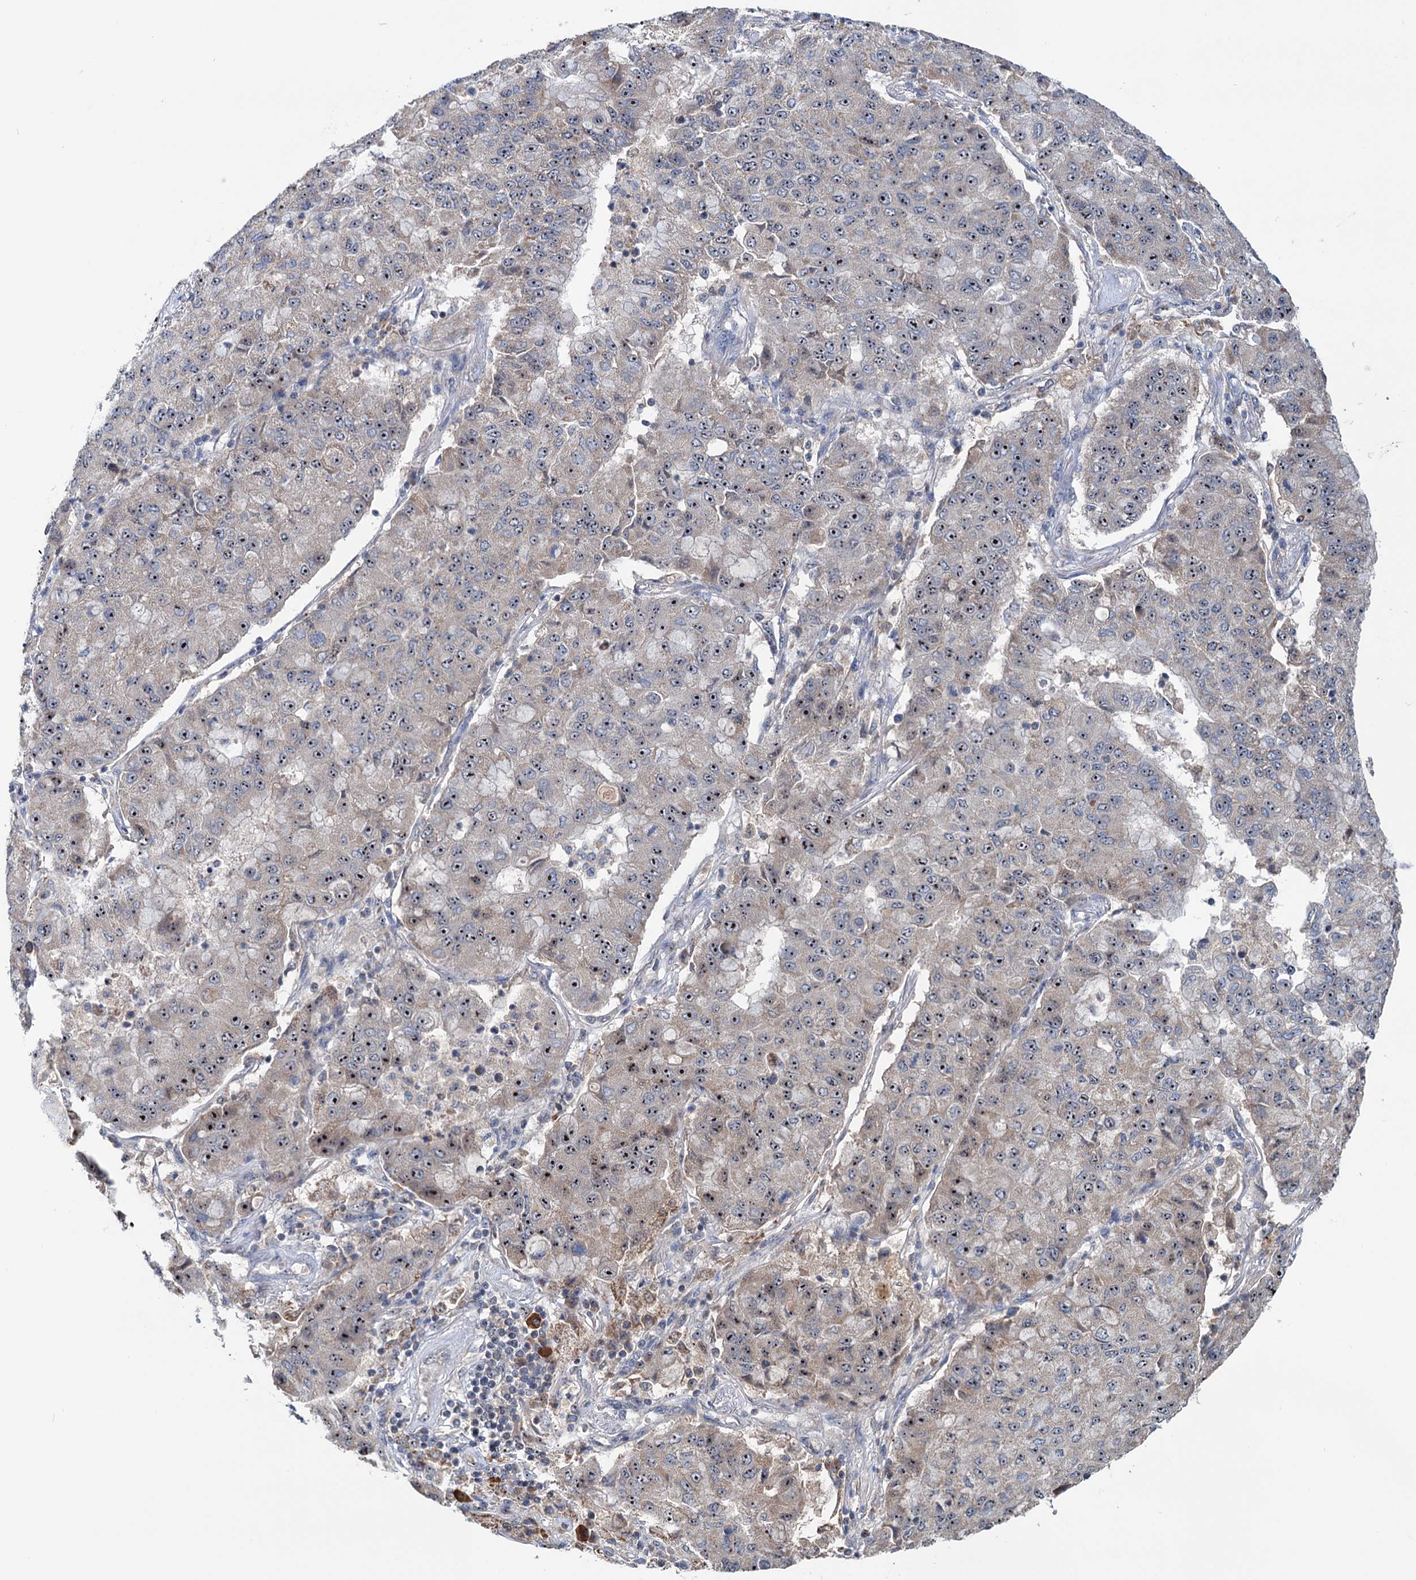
{"staining": {"intensity": "moderate", "quantity": ">75%", "location": "cytoplasmic/membranous,nuclear"}, "tissue": "lung cancer", "cell_type": "Tumor cells", "image_type": "cancer", "snomed": [{"axis": "morphology", "description": "Squamous cell carcinoma, NOS"}, {"axis": "topography", "description": "Lung"}], "caption": "Protein expression analysis of human lung squamous cell carcinoma reveals moderate cytoplasmic/membranous and nuclear expression in approximately >75% of tumor cells. (Stains: DAB in brown, nuclei in blue, Microscopy: brightfield microscopy at high magnification).", "gene": "HTR3B", "patient": {"sex": "male", "age": 74}}